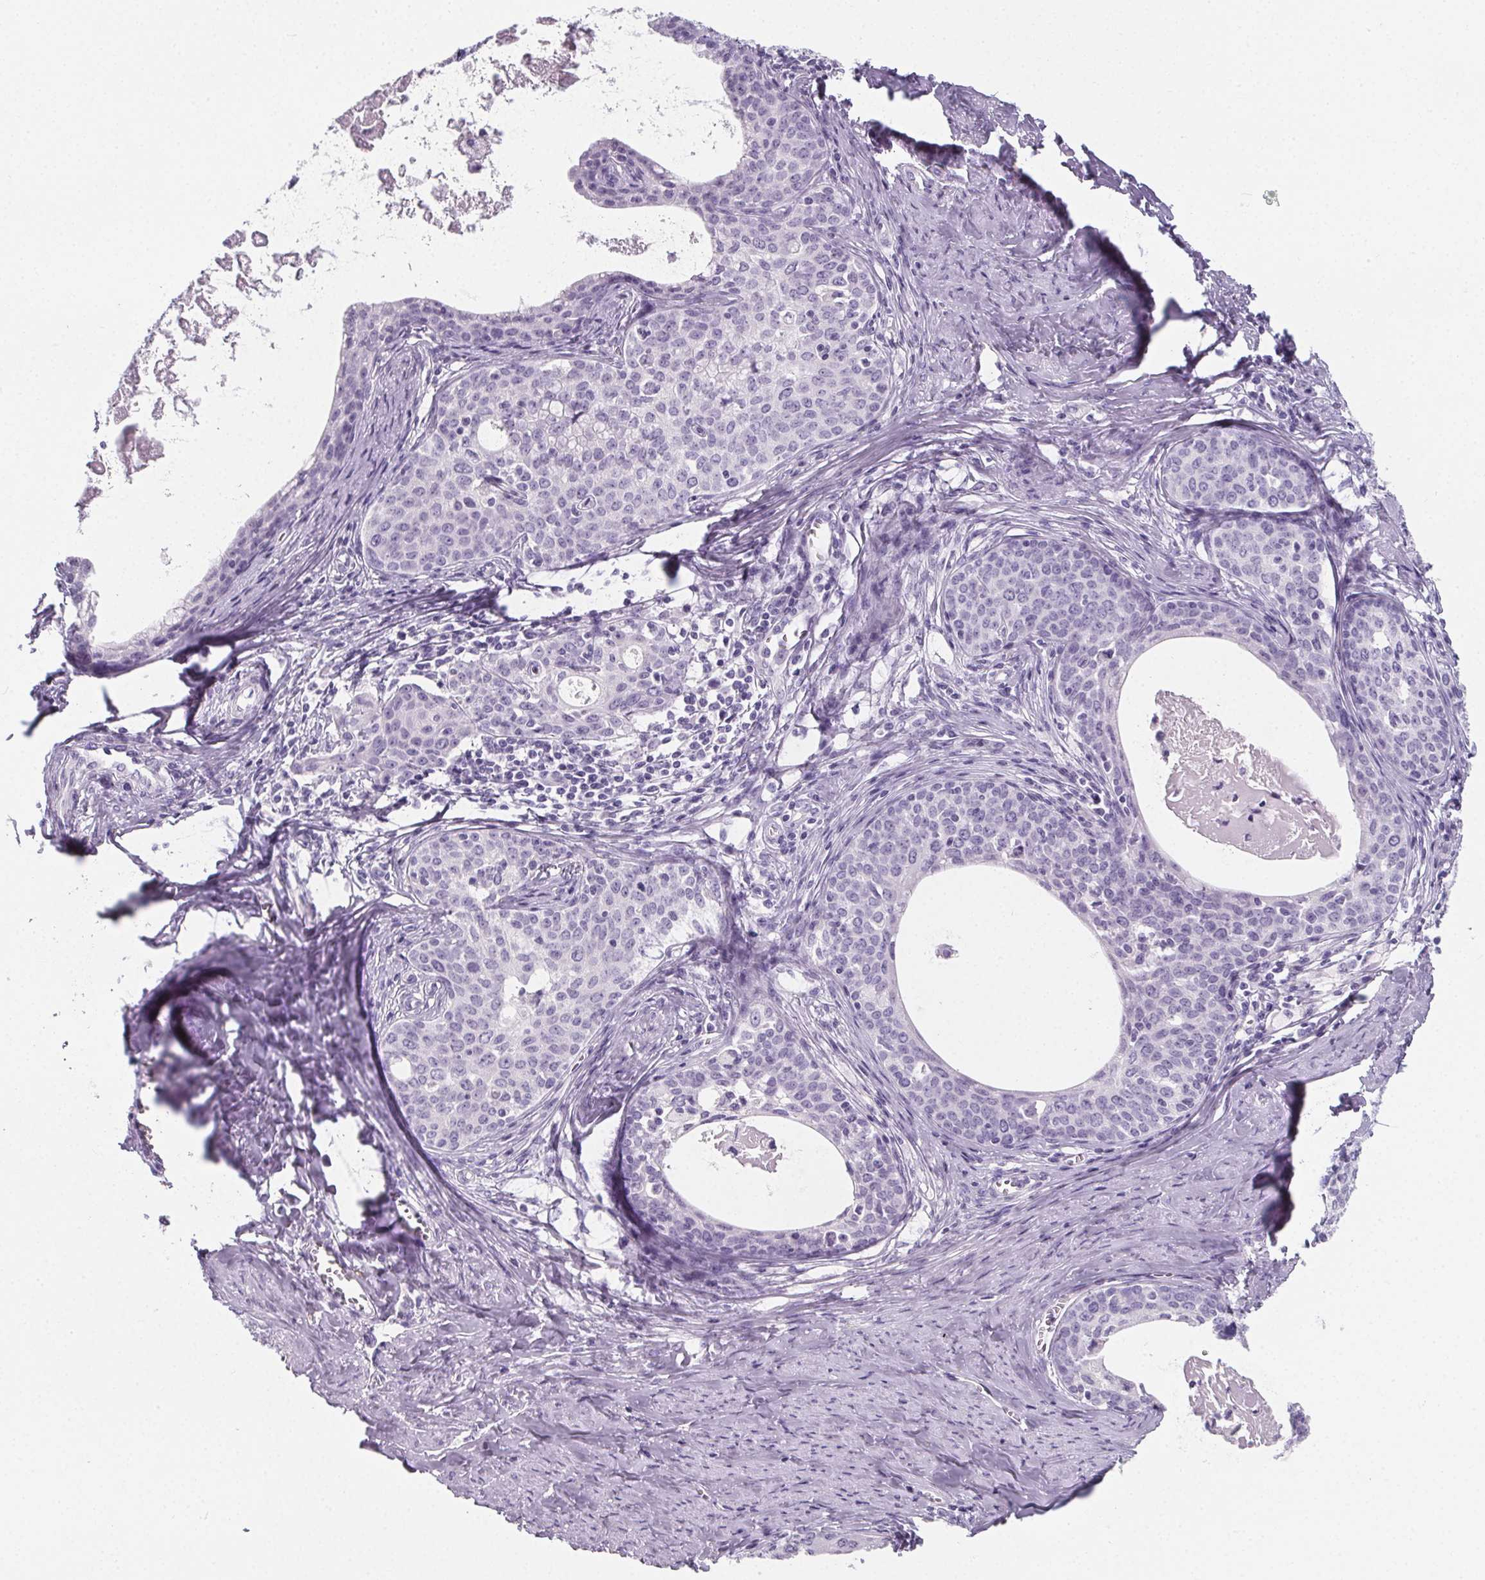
{"staining": {"intensity": "negative", "quantity": "none", "location": "none"}, "tissue": "cervical cancer", "cell_type": "Tumor cells", "image_type": "cancer", "snomed": [{"axis": "morphology", "description": "Squamous cell carcinoma, NOS"}, {"axis": "morphology", "description": "Adenocarcinoma, NOS"}, {"axis": "topography", "description": "Cervix"}], "caption": "There is no significant positivity in tumor cells of adenocarcinoma (cervical).", "gene": "ADRB1", "patient": {"sex": "female", "age": 52}}